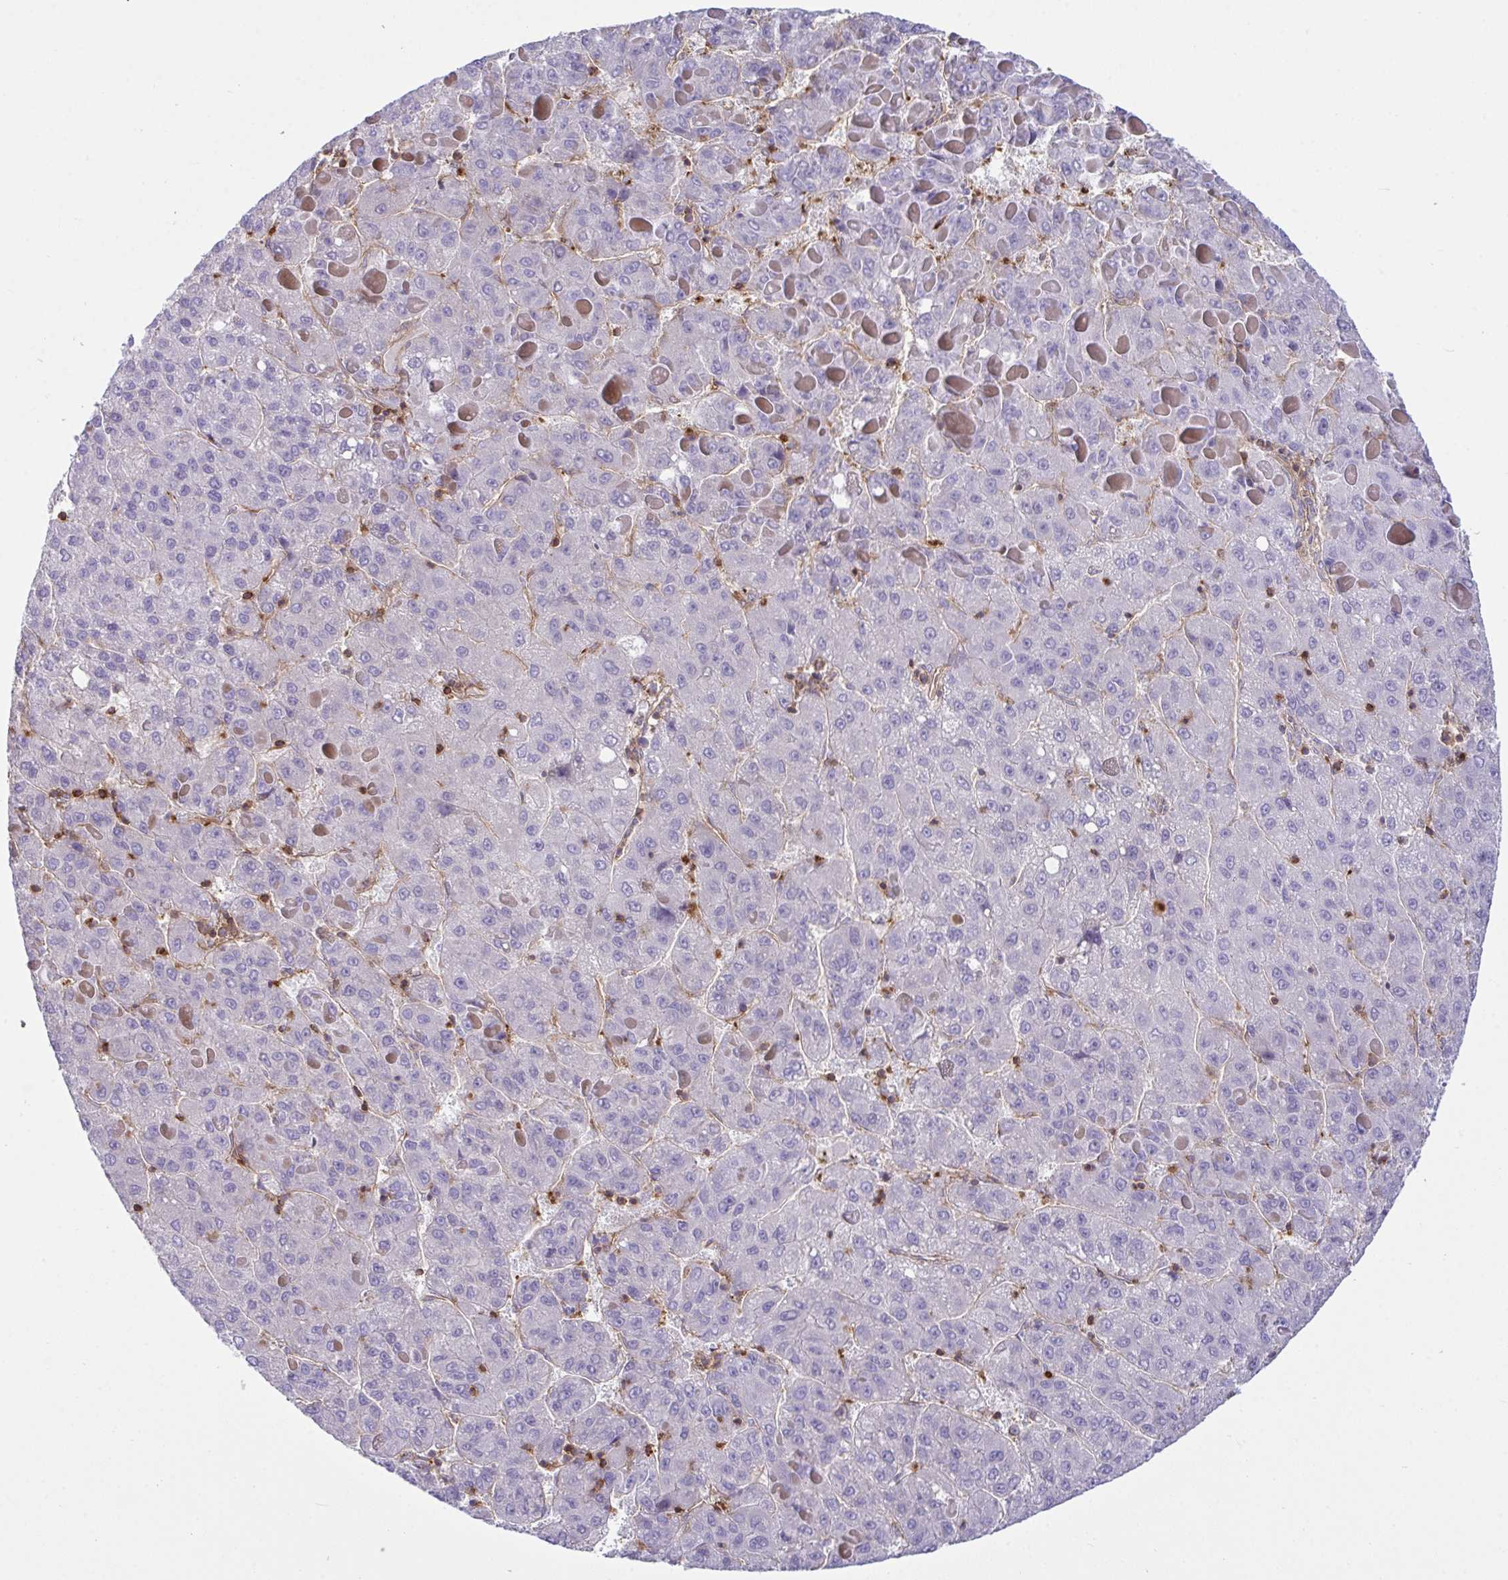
{"staining": {"intensity": "negative", "quantity": "none", "location": "none"}, "tissue": "liver cancer", "cell_type": "Tumor cells", "image_type": "cancer", "snomed": [{"axis": "morphology", "description": "Carcinoma, Hepatocellular, NOS"}, {"axis": "topography", "description": "Liver"}], "caption": "An immunohistochemistry micrograph of liver cancer is shown. There is no staining in tumor cells of liver cancer.", "gene": "TSC22D3", "patient": {"sex": "female", "age": 82}}